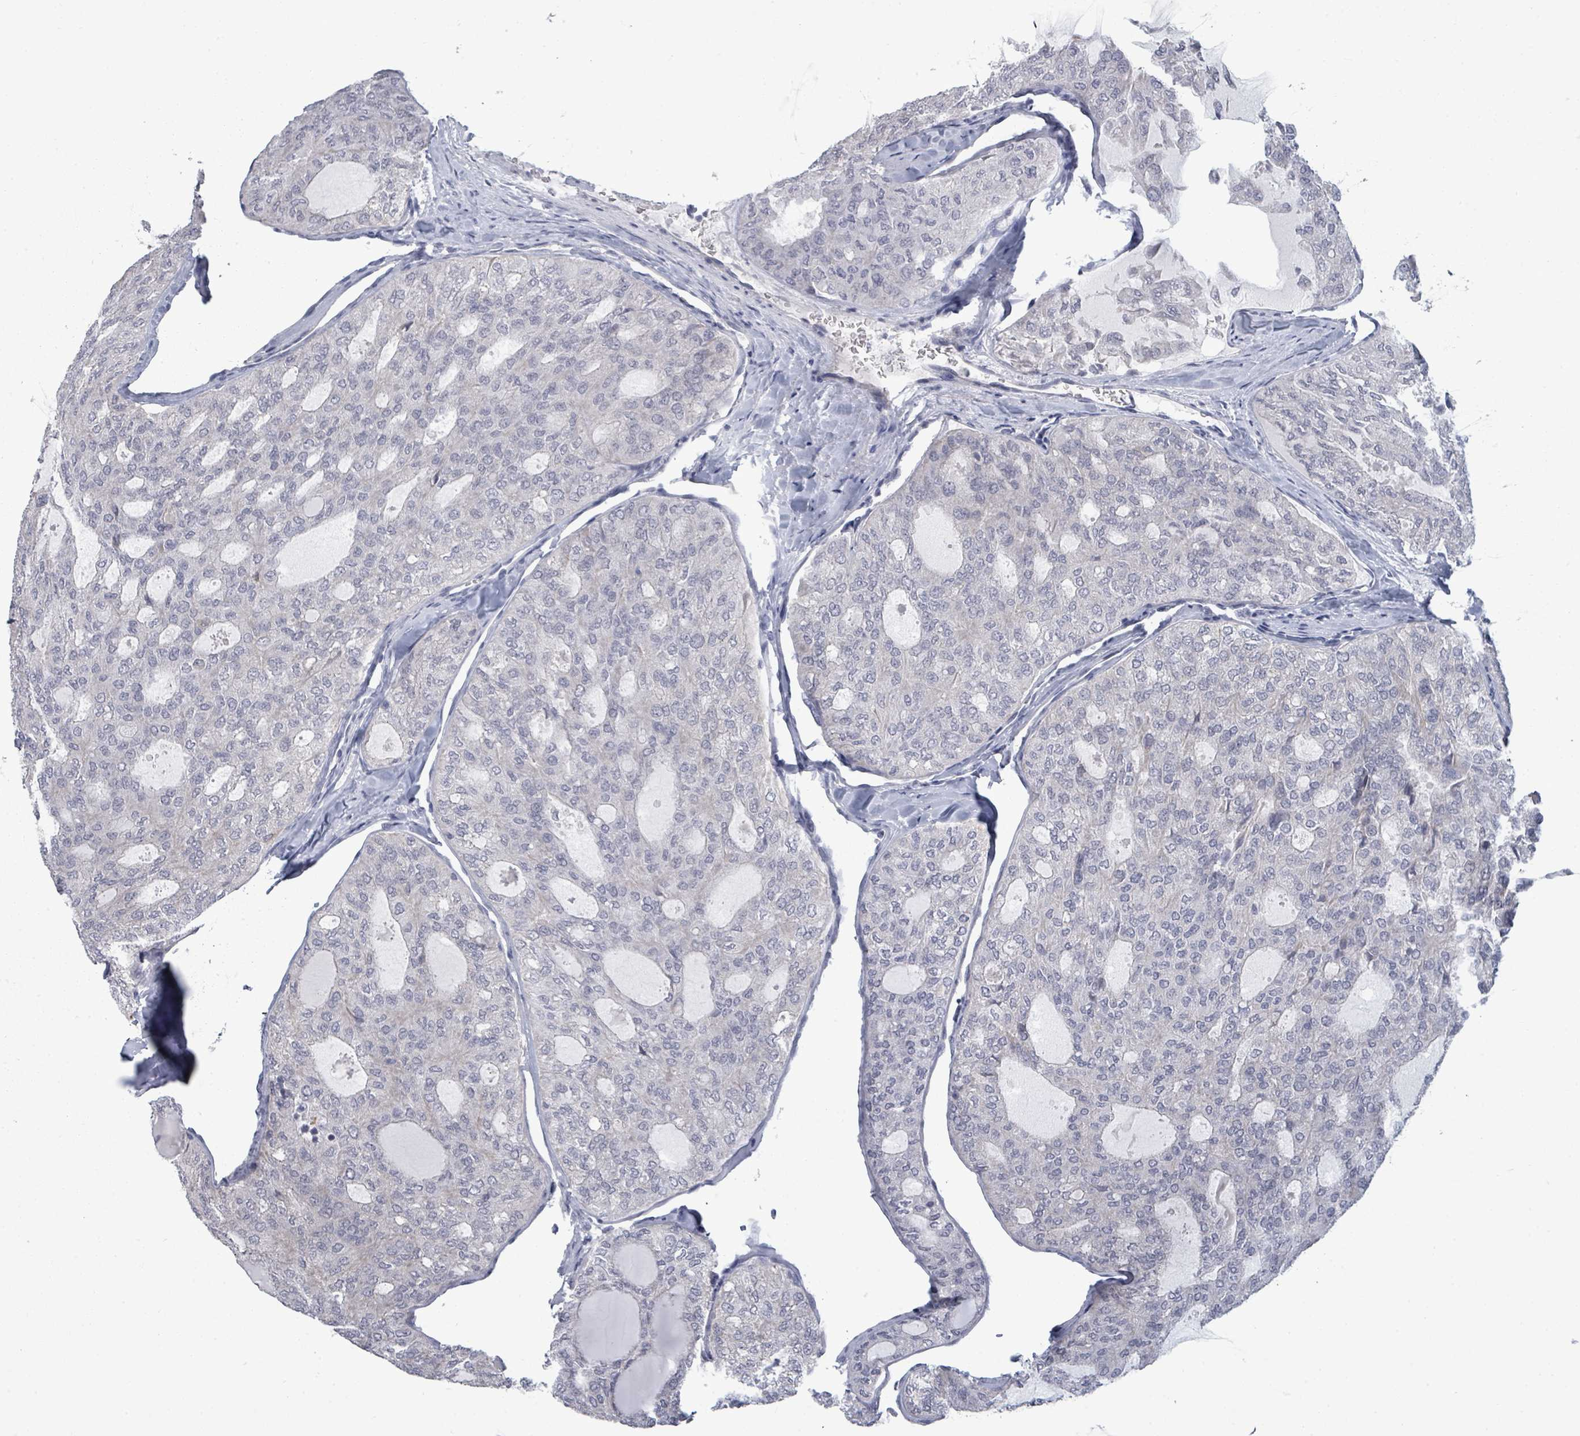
{"staining": {"intensity": "negative", "quantity": "none", "location": "none"}, "tissue": "thyroid cancer", "cell_type": "Tumor cells", "image_type": "cancer", "snomed": [{"axis": "morphology", "description": "Follicular adenoma carcinoma, NOS"}, {"axis": "topography", "description": "Thyroid gland"}], "caption": "The photomicrograph demonstrates no staining of tumor cells in thyroid cancer (follicular adenoma carcinoma).", "gene": "ASB12", "patient": {"sex": "male", "age": 75}}